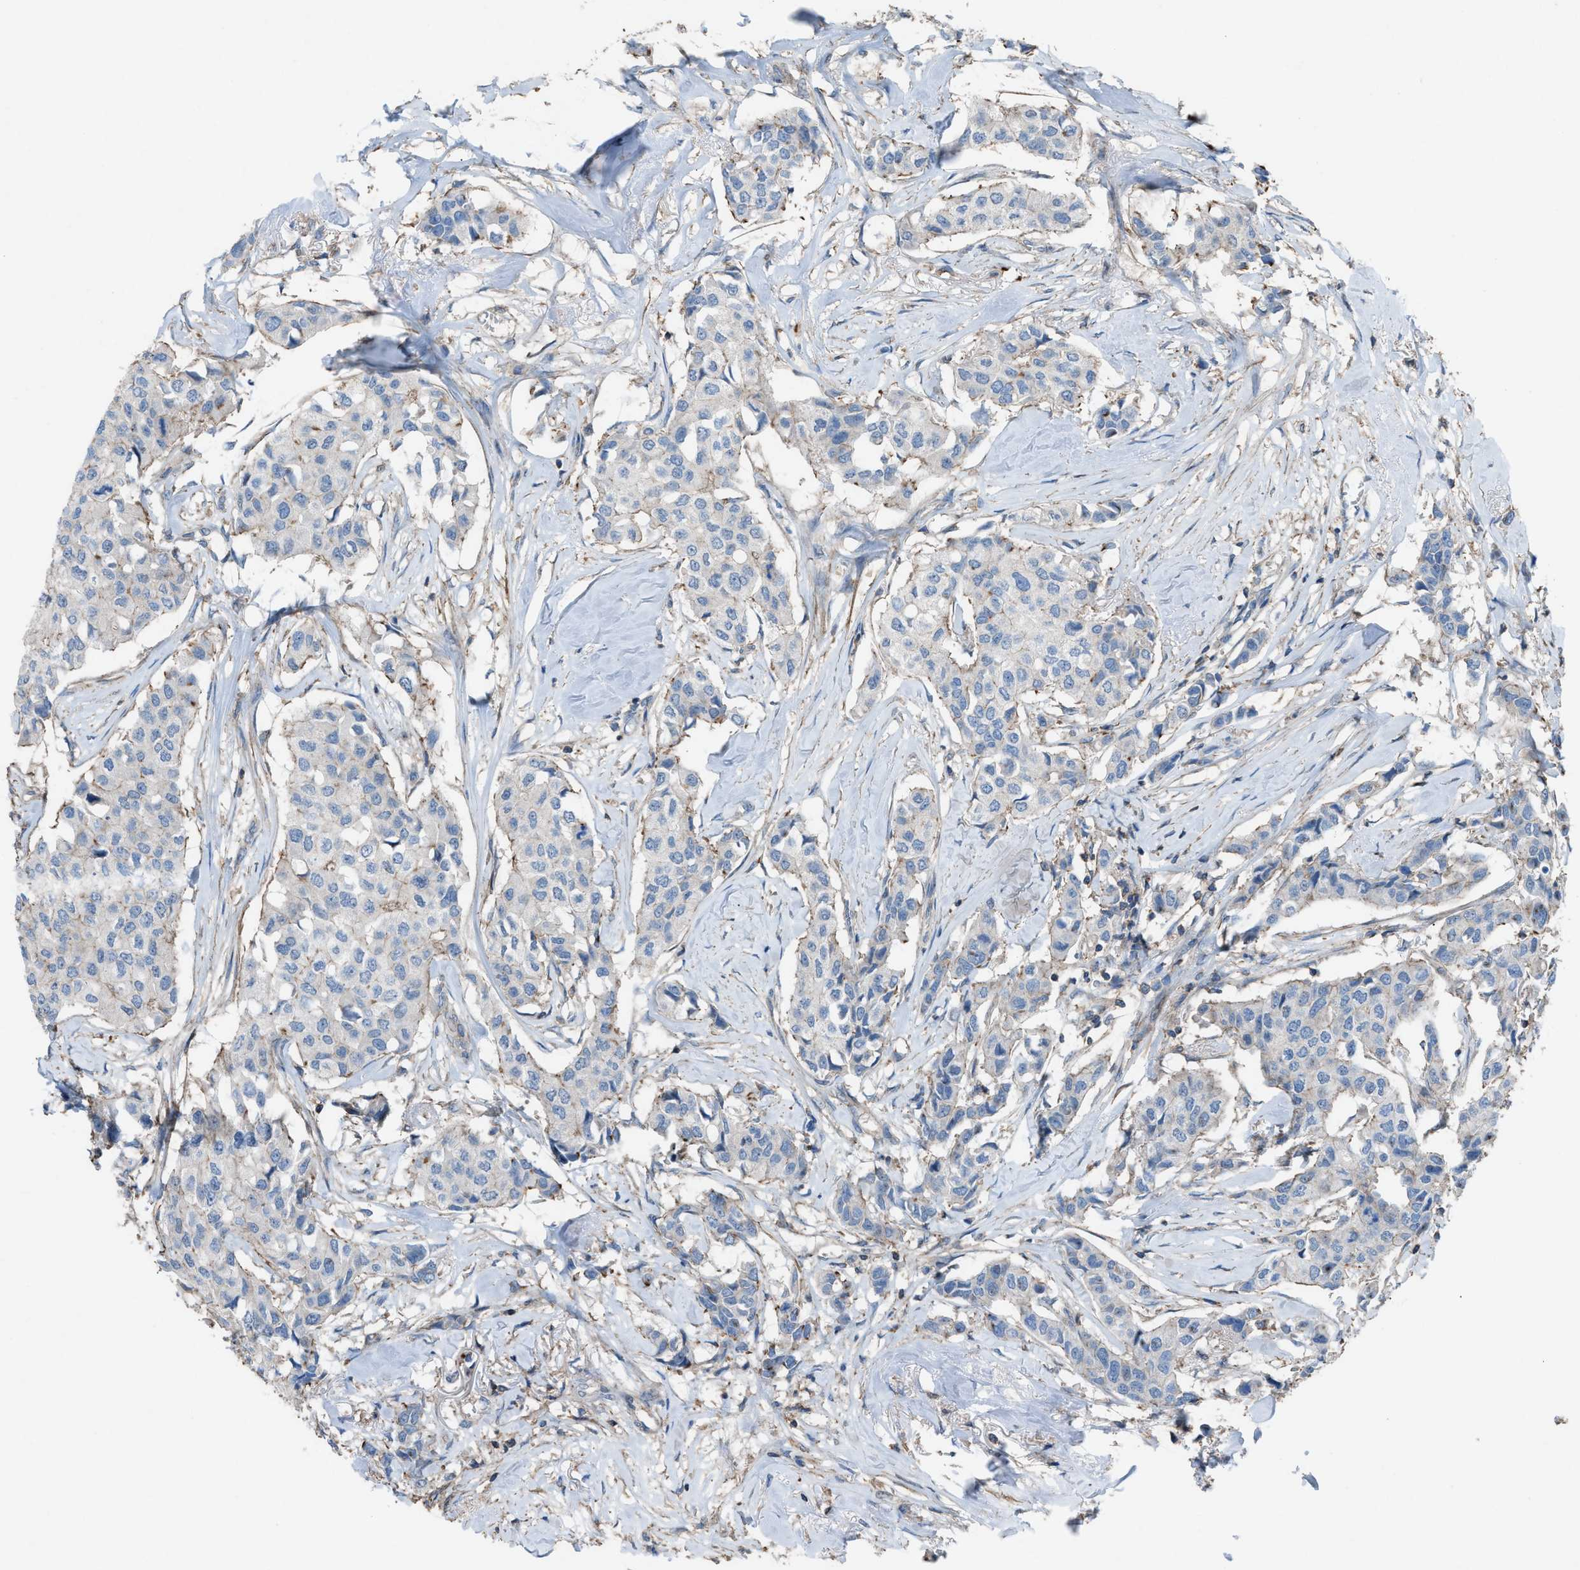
{"staining": {"intensity": "negative", "quantity": "none", "location": "none"}, "tissue": "breast cancer", "cell_type": "Tumor cells", "image_type": "cancer", "snomed": [{"axis": "morphology", "description": "Duct carcinoma"}, {"axis": "topography", "description": "Breast"}], "caption": "Tumor cells are negative for brown protein staining in breast cancer. (Stains: DAB immunohistochemistry with hematoxylin counter stain, Microscopy: brightfield microscopy at high magnification).", "gene": "NCK2", "patient": {"sex": "female", "age": 80}}